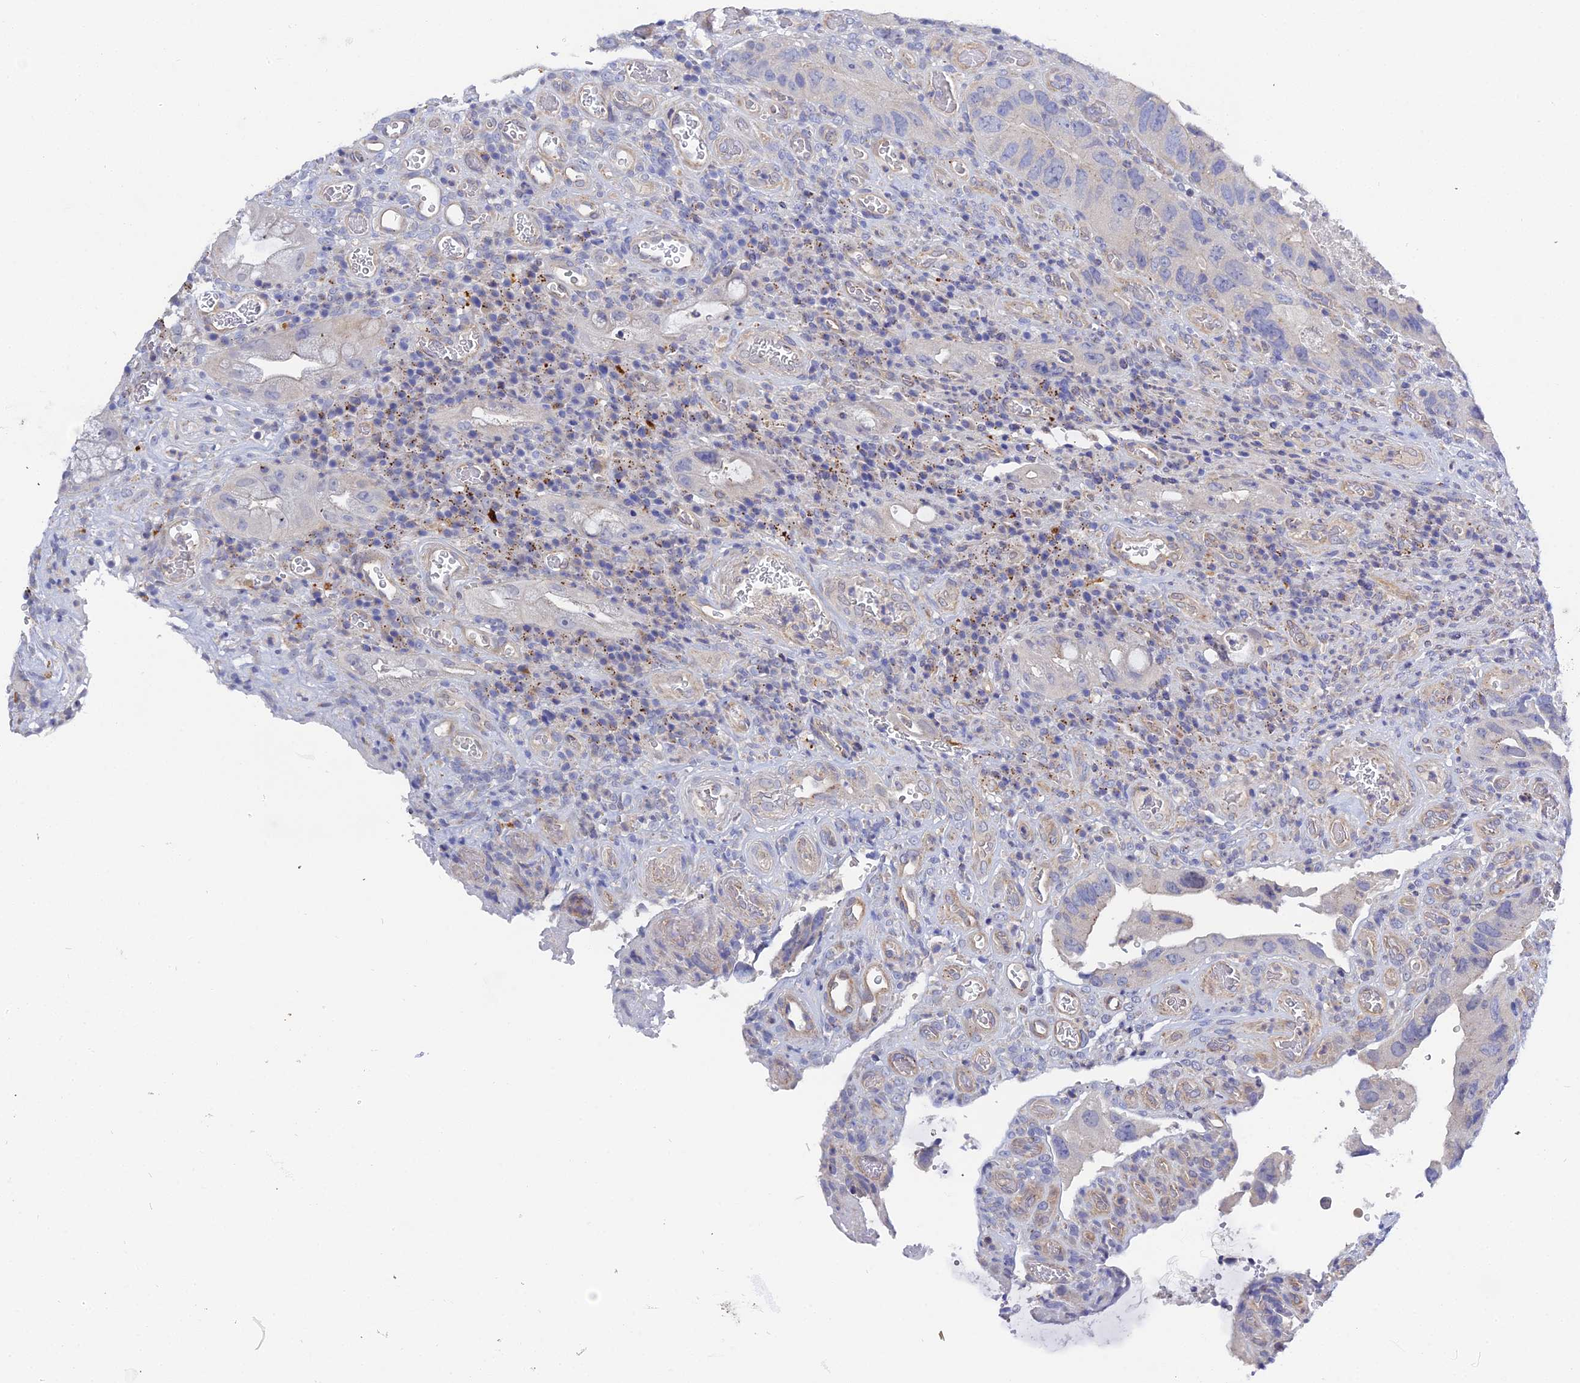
{"staining": {"intensity": "negative", "quantity": "none", "location": "none"}, "tissue": "colorectal cancer", "cell_type": "Tumor cells", "image_type": "cancer", "snomed": [{"axis": "morphology", "description": "Adenocarcinoma, NOS"}, {"axis": "topography", "description": "Rectum"}], "caption": "Immunohistochemistry photomicrograph of neoplastic tissue: human colorectal cancer (adenocarcinoma) stained with DAB displays no significant protein expression in tumor cells.", "gene": "APOBEC3H", "patient": {"sex": "male", "age": 63}}